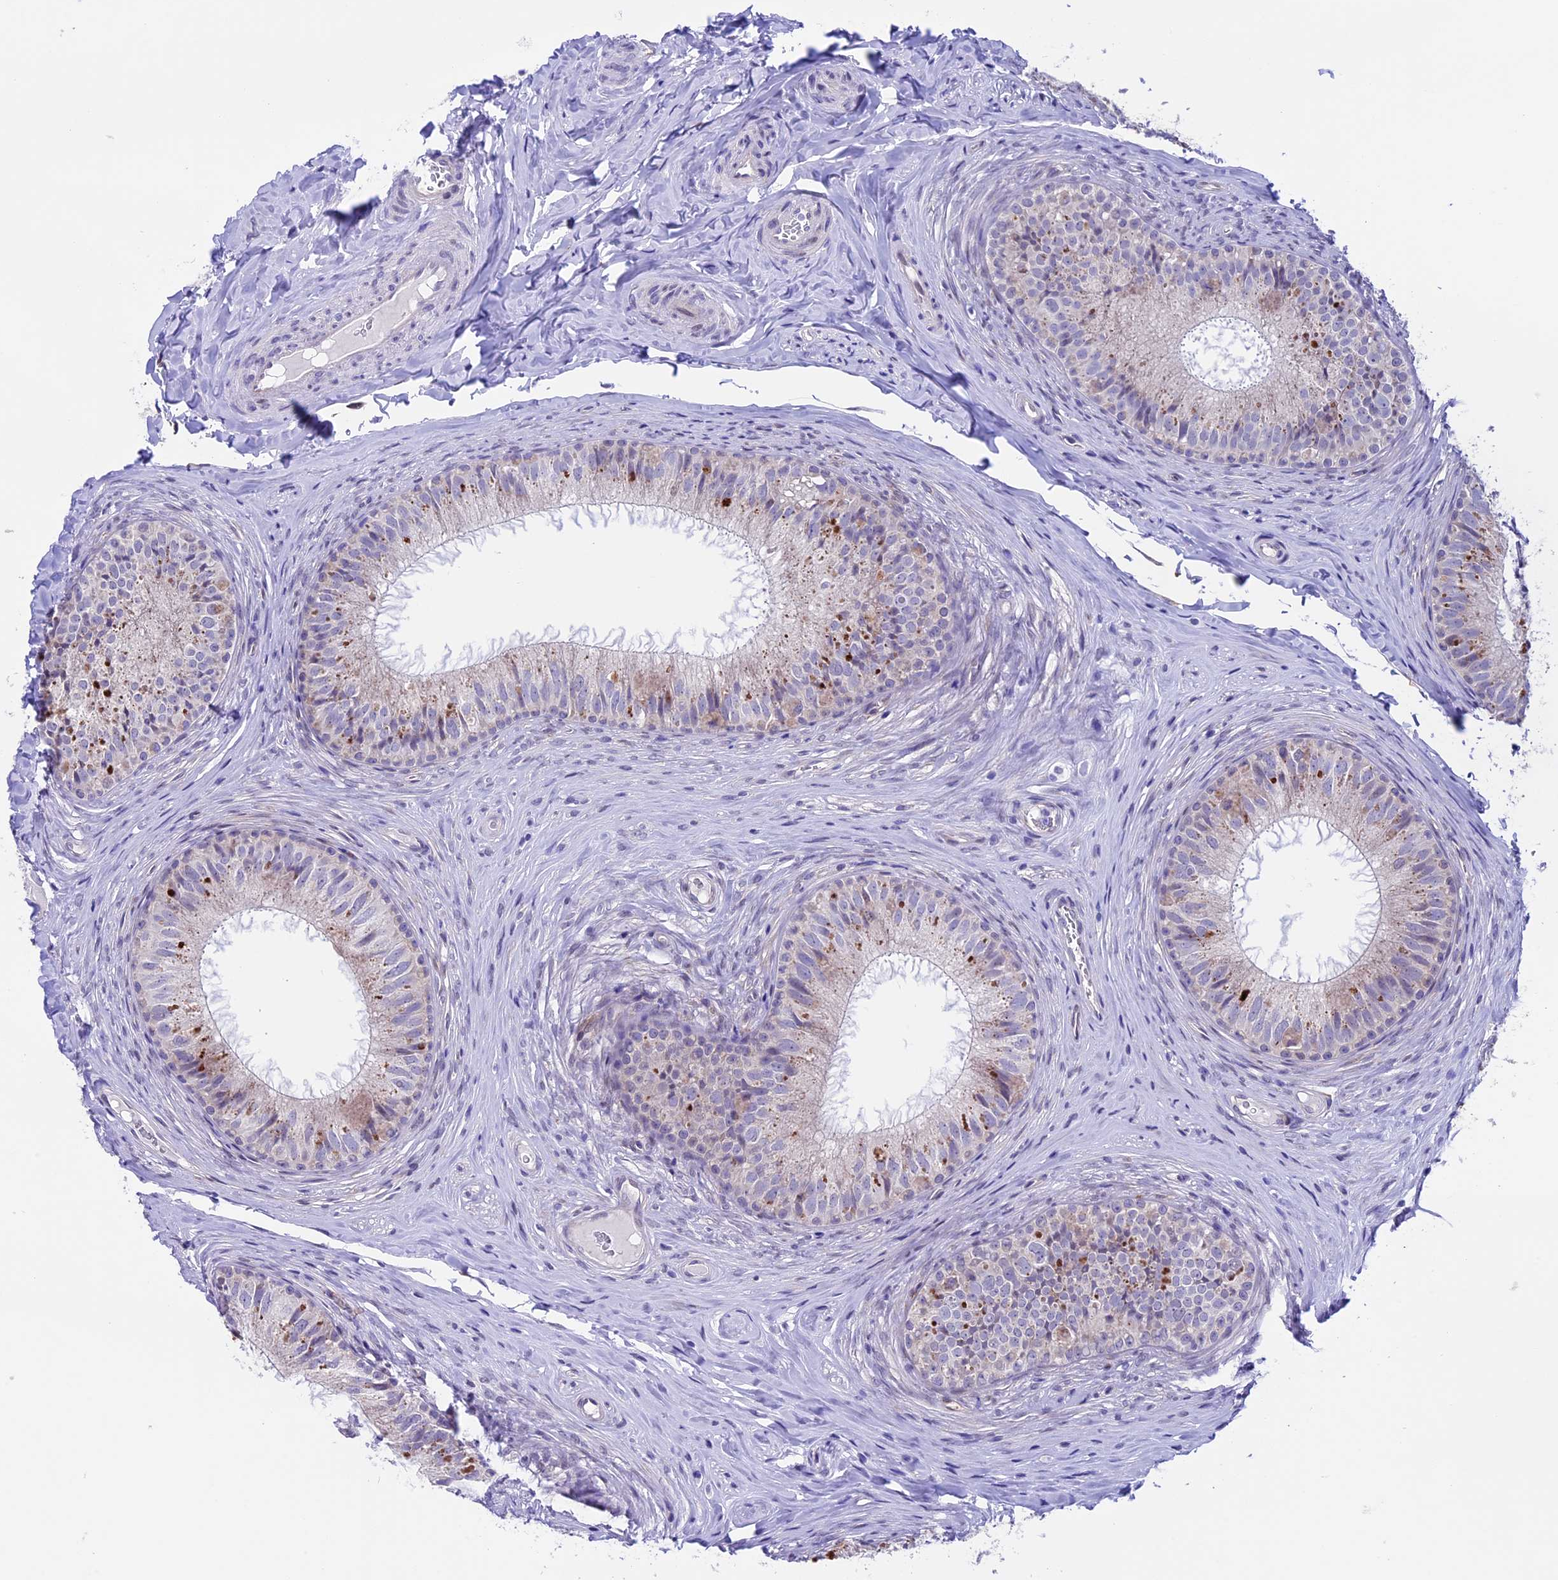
{"staining": {"intensity": "negative", "quantity": "none", "location": "none"}, "tissue": "epididymis", "cell_type": "Glandular cells", "image_type": "normal", "snomed": [{"axis": "morphology", "description": "Normal tissue, NOS"}, {"axis": "topography", "description": "Epididymis"}], "caption": "This is a micrograph of IHC staining of benign epididymis, which shows no positivity in glandular cells.", "gene": "TMEM171", "patient": {"sex": "male", "age": 34}}